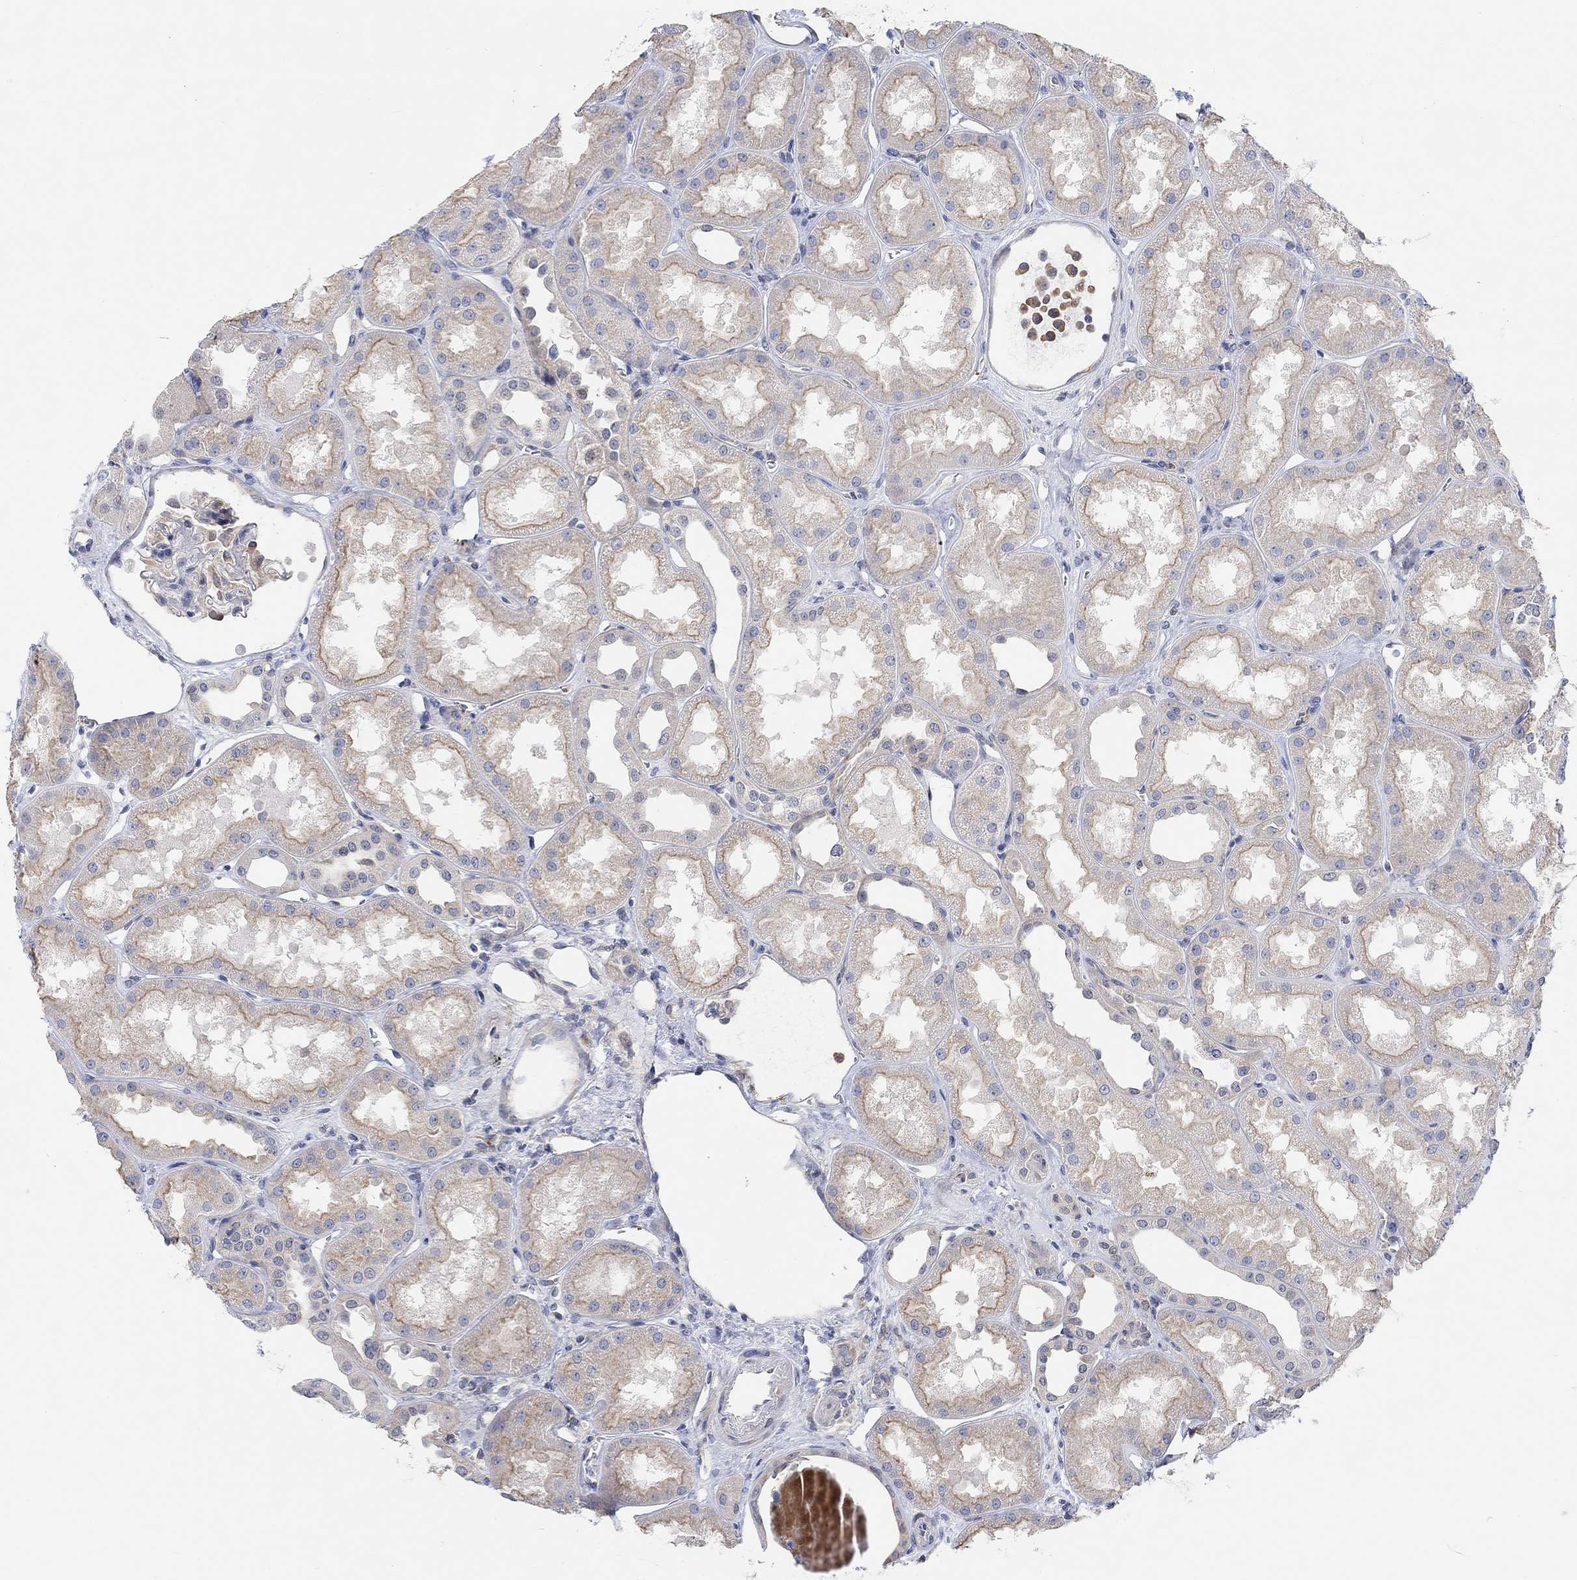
{"staining": {"intensity": "negative", "quantity": "none", "location": "none"}, "tissue": "kidney", "cell_type": "Cells in glomeruli", "image_type": "normal", "snomed": [{"axis": "morphology", "description": "Normal tissue, NOS"}, {"axis": "topography", "description": "Kidney"}], "caption": "Image shows no significant protein staining in cells in glomeruli of normal kidney. Brightfield microscopy of immunohistochemistry (IHC) stained with DAB (brown) and hematoxylin (blue), captured at high magnification.", "gene": "PMFBP1", "patient": {"sex": "male", "age": 61}}